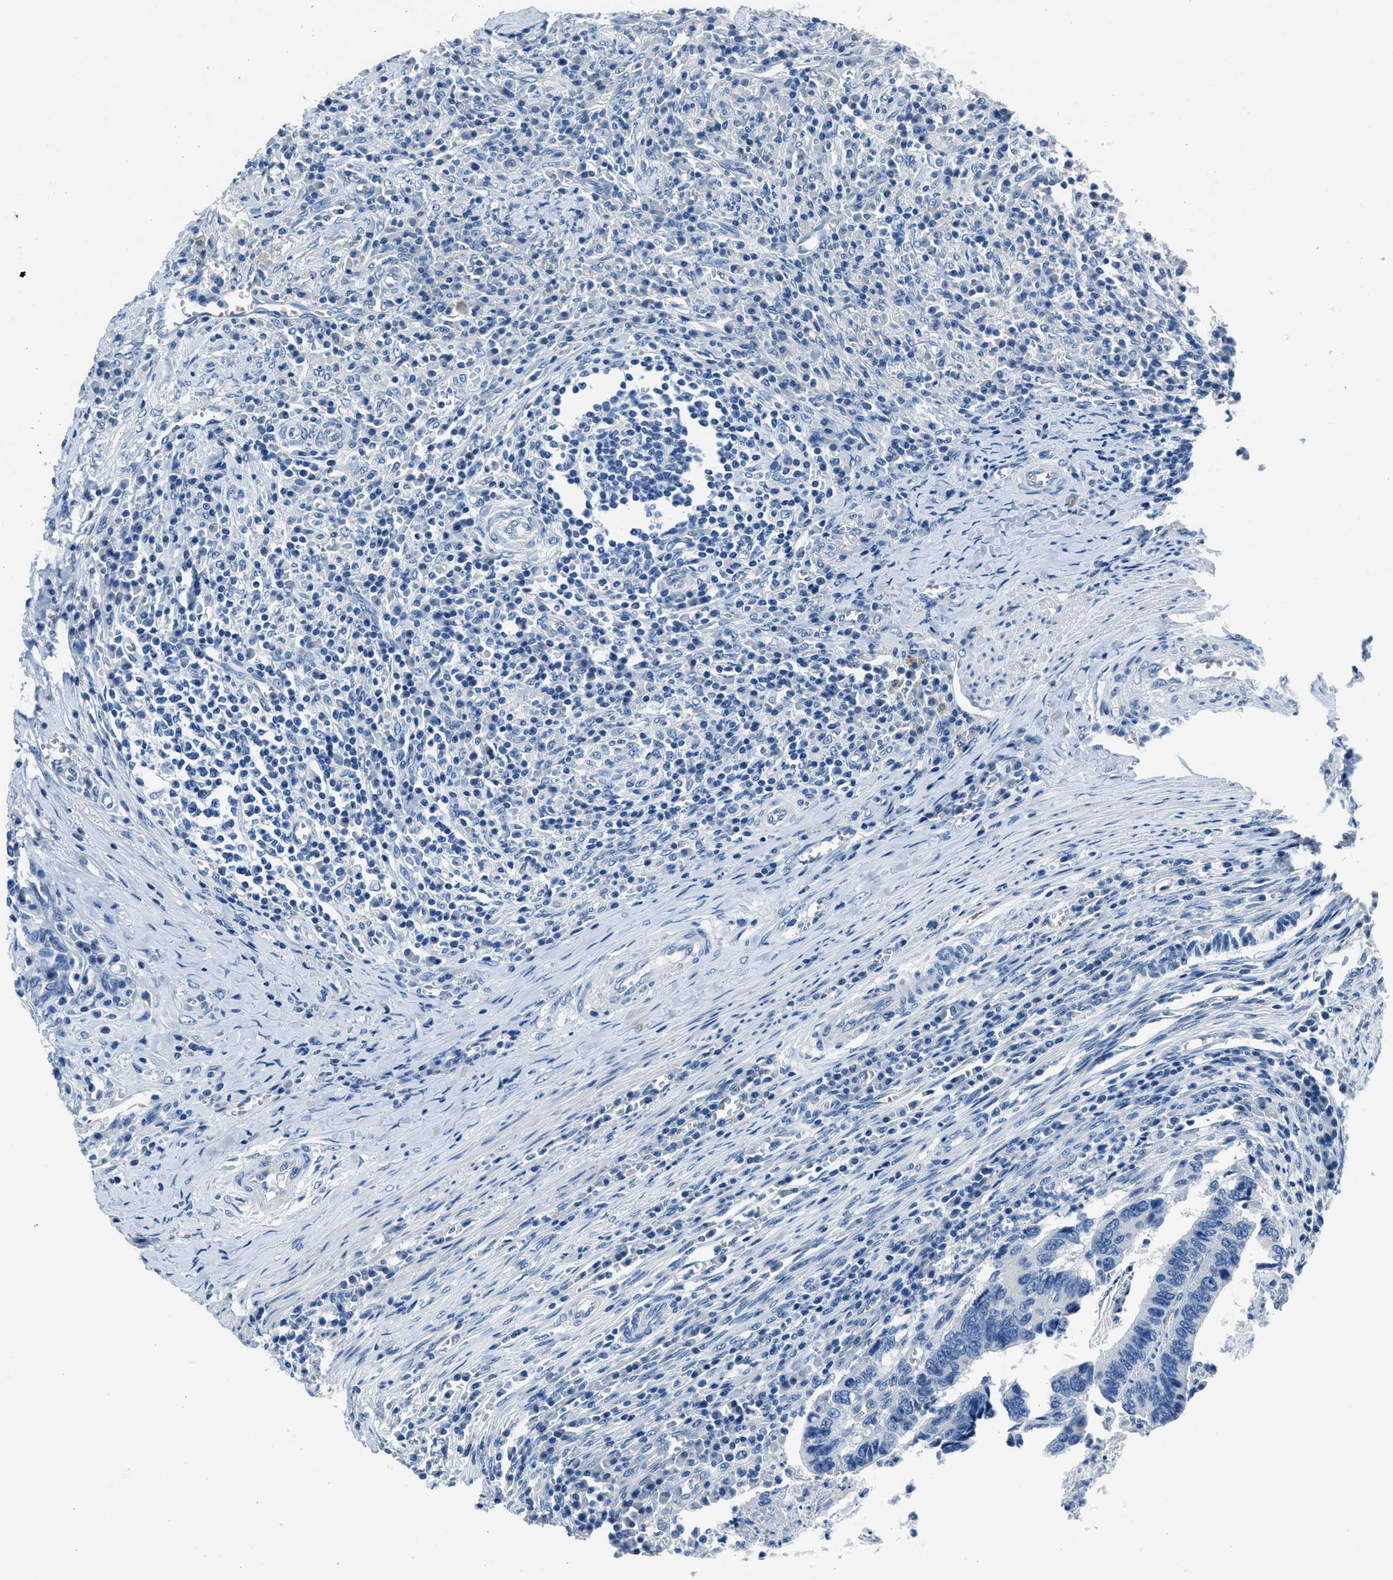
{"staining": {"intensity": "negative", "quantity": "none", "location": "none"}, "tissue": "colorectal cancer", "cell_type": "Tumor cells", "image_type": "cancer", "snomed": [{"axis": "morphology", "description": "Adenocarcinoma, NOS"}, {"axis": "topography", "description": "Colon"}], "caption": "Protein analysis of colorectal adenocarcinoma exhibits no significant positivity in tumor cells. (Brightfield microscopy of DAB (3,3'-diaminobenzidine) immunohistochemistry (IHC) at high magnification).", "gene": "GJA3", "patient": {"sex": "male", "age": 72}}